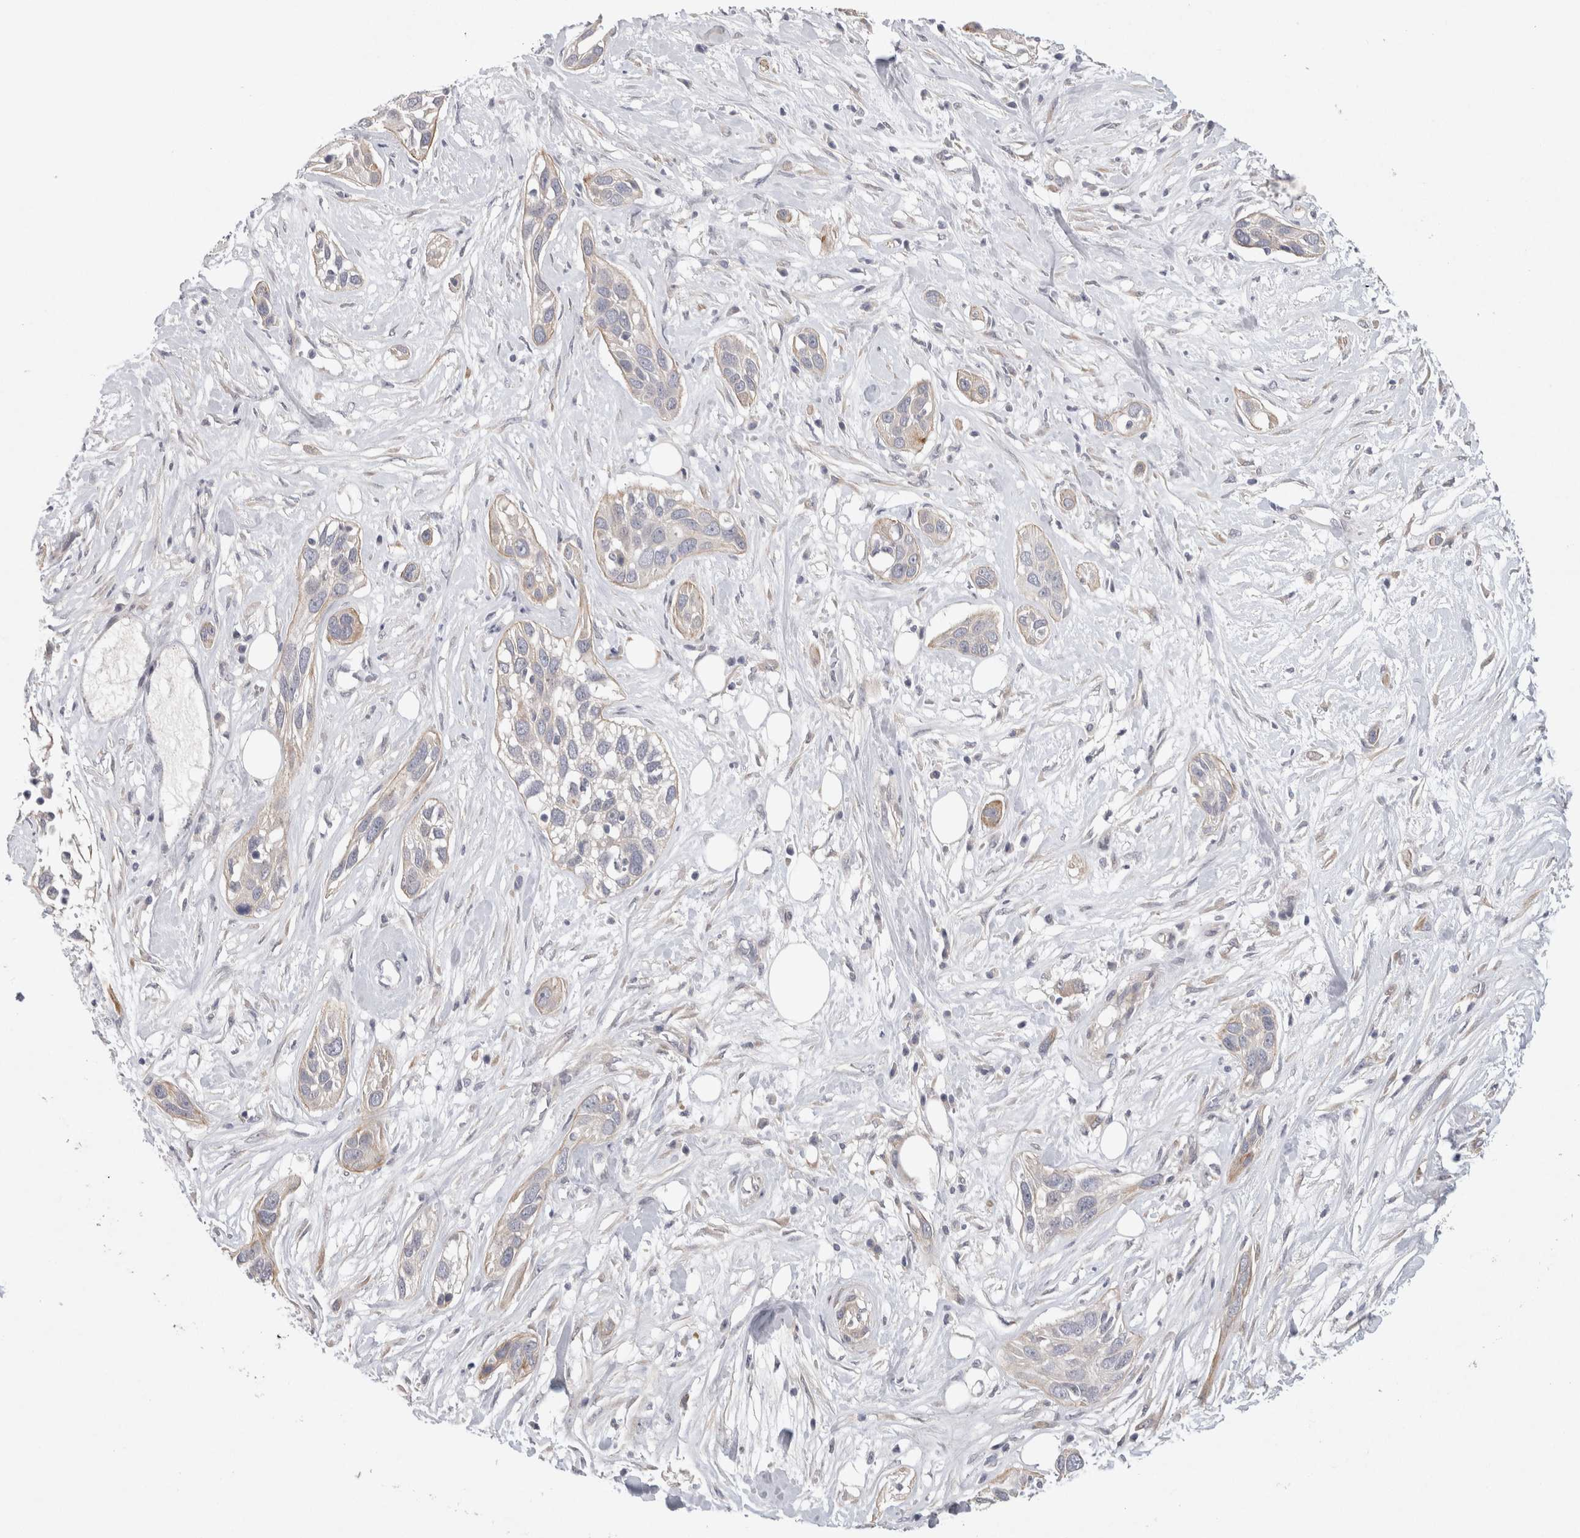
{"staining": {"intensity": "moderate", "quantity": "<25%", "location": "cytoplasmic/membranous"}, "tissue": "pancreatic cancer", "cell_type": "Tumor cells", "image_type": "cancer", "snomed": [{"axis": "morphology", "description": "Adenocarcinoma, NOS"}, {"axis": "topography", "description": "Pancreas"}], "caption": "This histopathology image reveals pancreatic cancer (adenocarcinoma) stained with immunohistochemistry (IHC) to label a protein in brown. The cytoplasmic/membranous of tumor cells show moderate positivity for the protein. Nuclei are counter-stained blue.", "gene": "BZW2", "patient": {"sex": "female", "age": 60}}